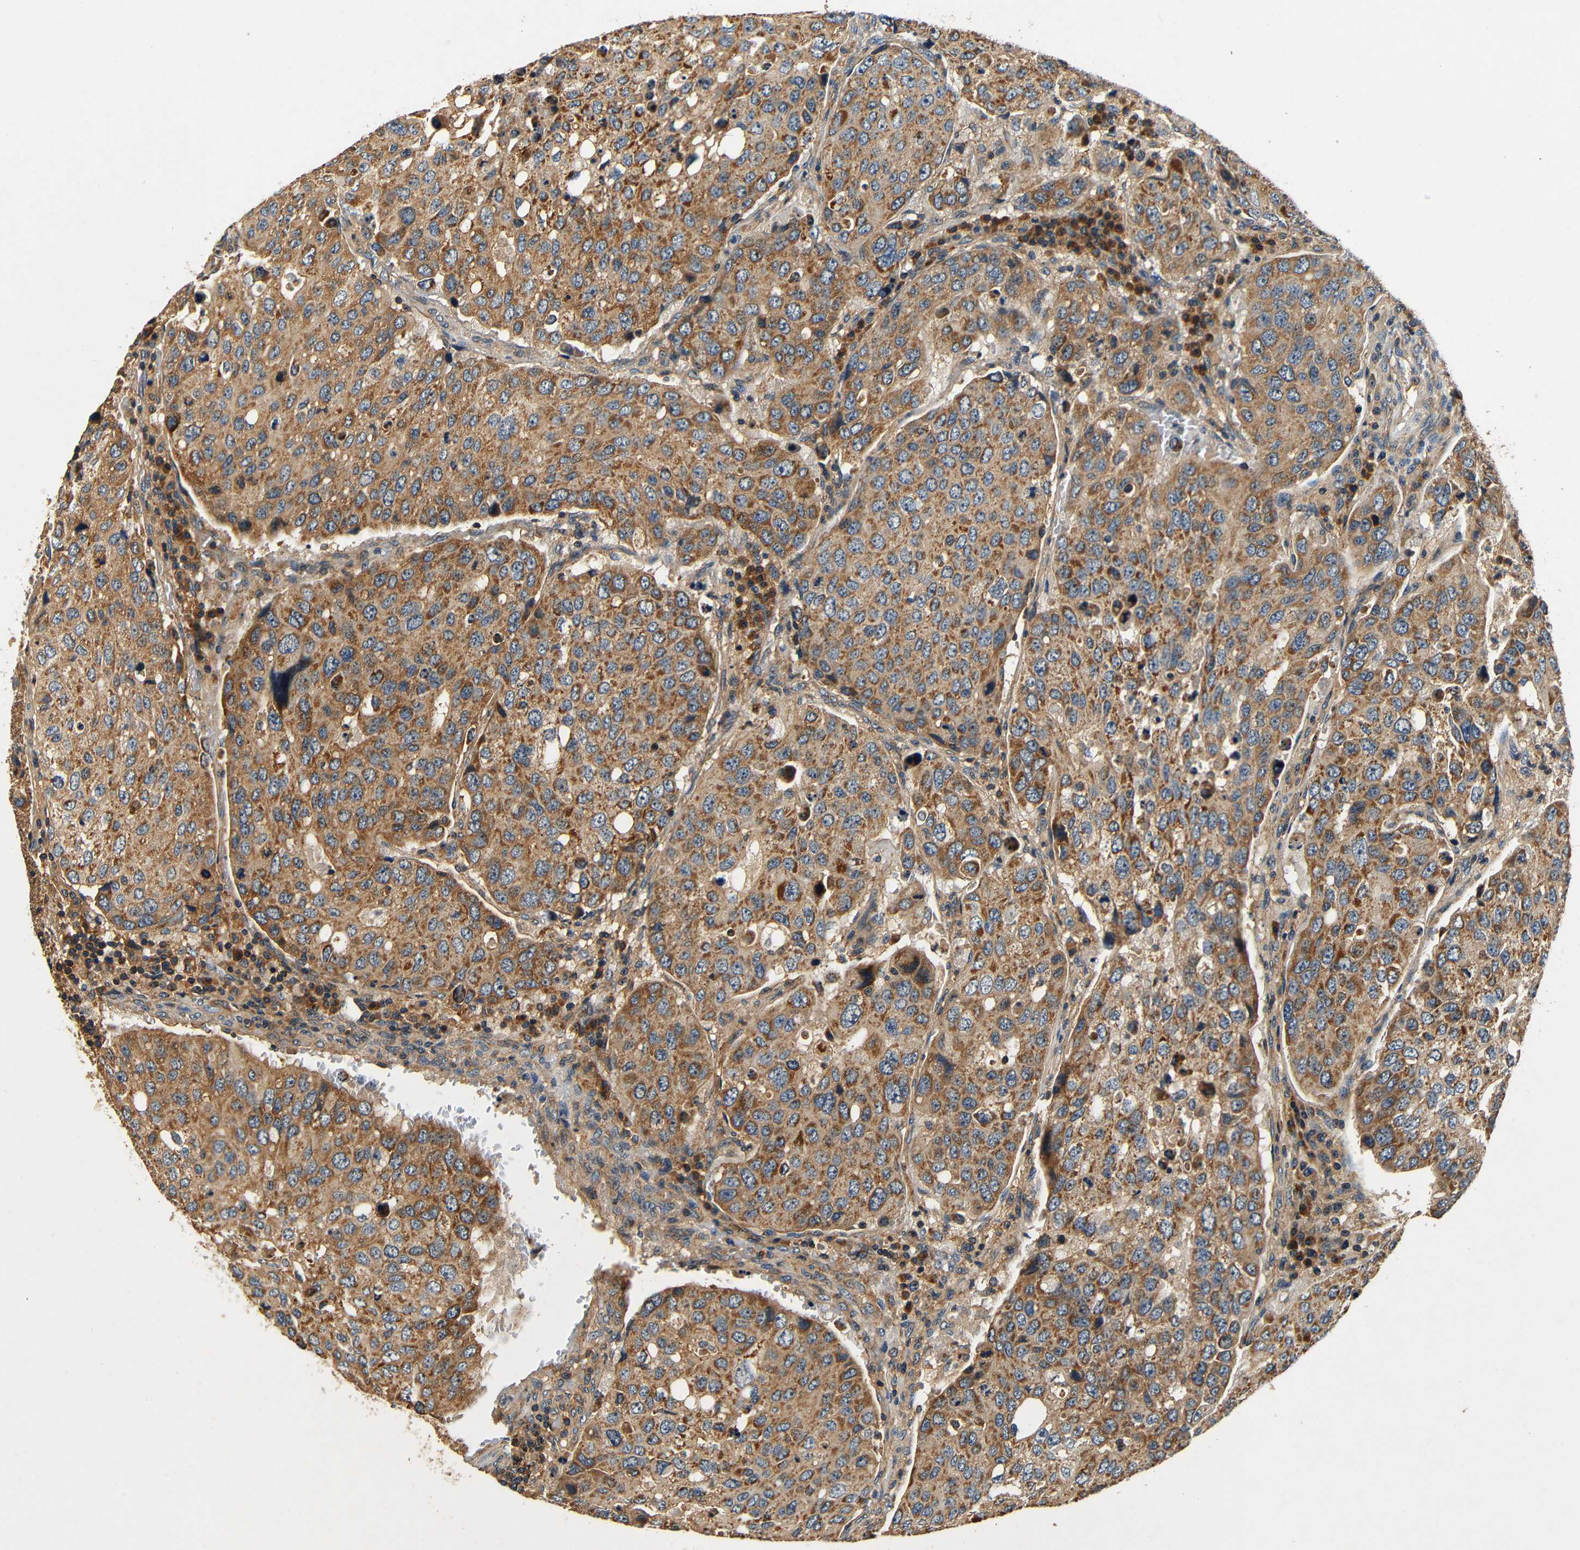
{"staining": {"intensity": "moderate", "quantity": ">75%", "location": "cytoplasmic/membranous"}, "tissue": "urothelial cancer", "cell_type": "Tumor cells", "image_type": "cancer", "snomed": [{"axis": "morphology", "description": "Urothelial carcinoma, High grade"}, {"axis": "topography", "description": "Lymph node"}, {"axis": "topography", "description": "Urinary bladder"}], "caption": "This photomicrograph reveals immunohistochemistry staining of urothelial cancer, with medium moderate cytoplasmic/membranous expression in about >75% of tumor cells.", "gene": "MTX1", "patient": {"sex": "male", "age": 51}}